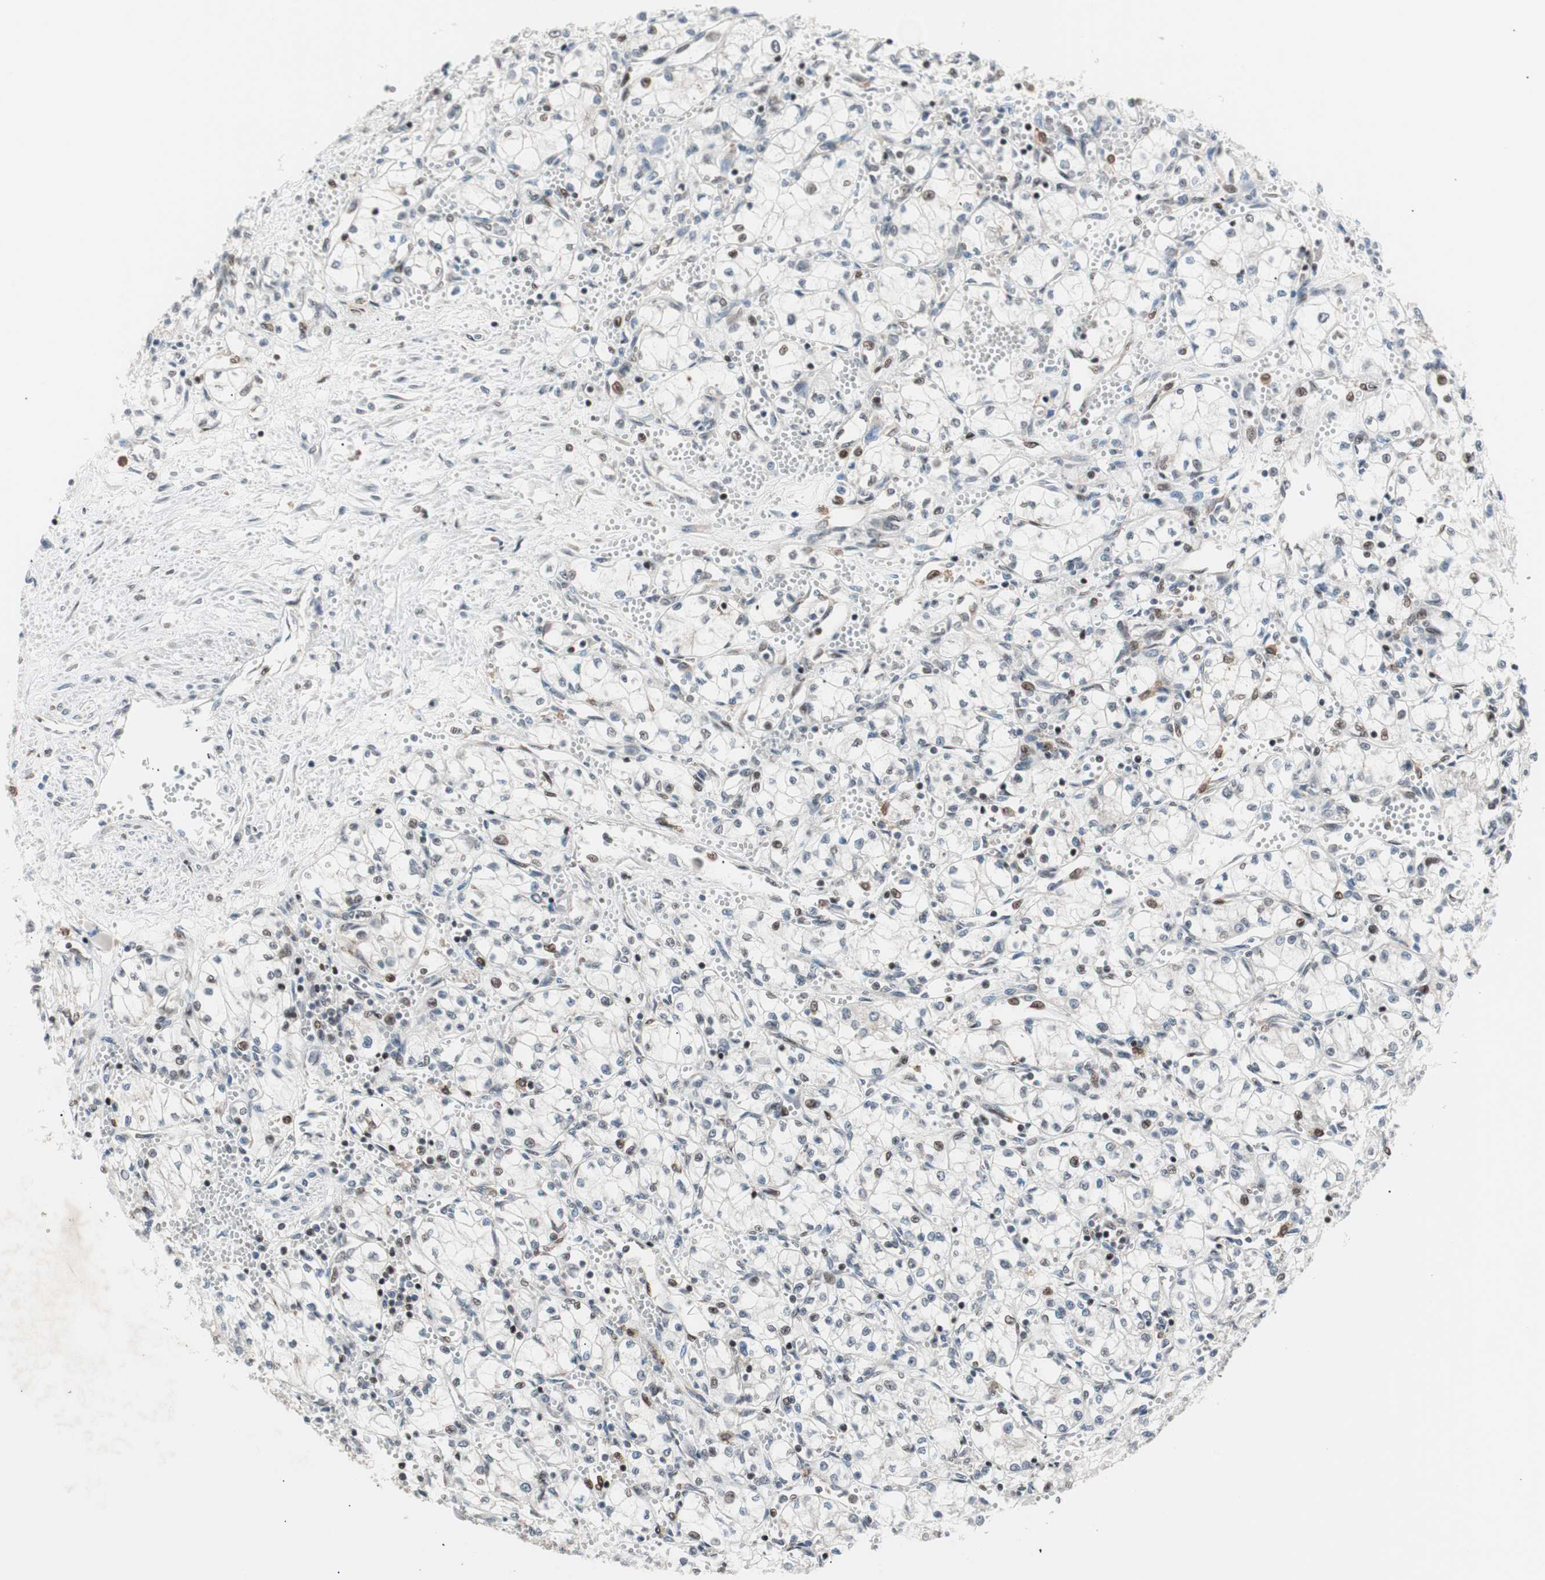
{"staining": {"intensity": "weak", "quantity": "<25%", "location": "nuclear"}, "tissue": "renal cancer", "cell_type": "Tumor cells", "image_type": "cancer", "snomed": [{"axis": "morphology", "description": "Normal tissue, NOS"}, {"axis": "morphology", "description": "Adenocarcinoma, NOS"}, {"axis": "topography", "description": "Kidney"}], "caption": "Immunohistochemistry image of neoplastic tissue: renal adenocarcinoma stained with DAB shows no significant protein positivity in tumor cells.", "gene": "POLH", "patient": {"sex": "male", "age": 59}}